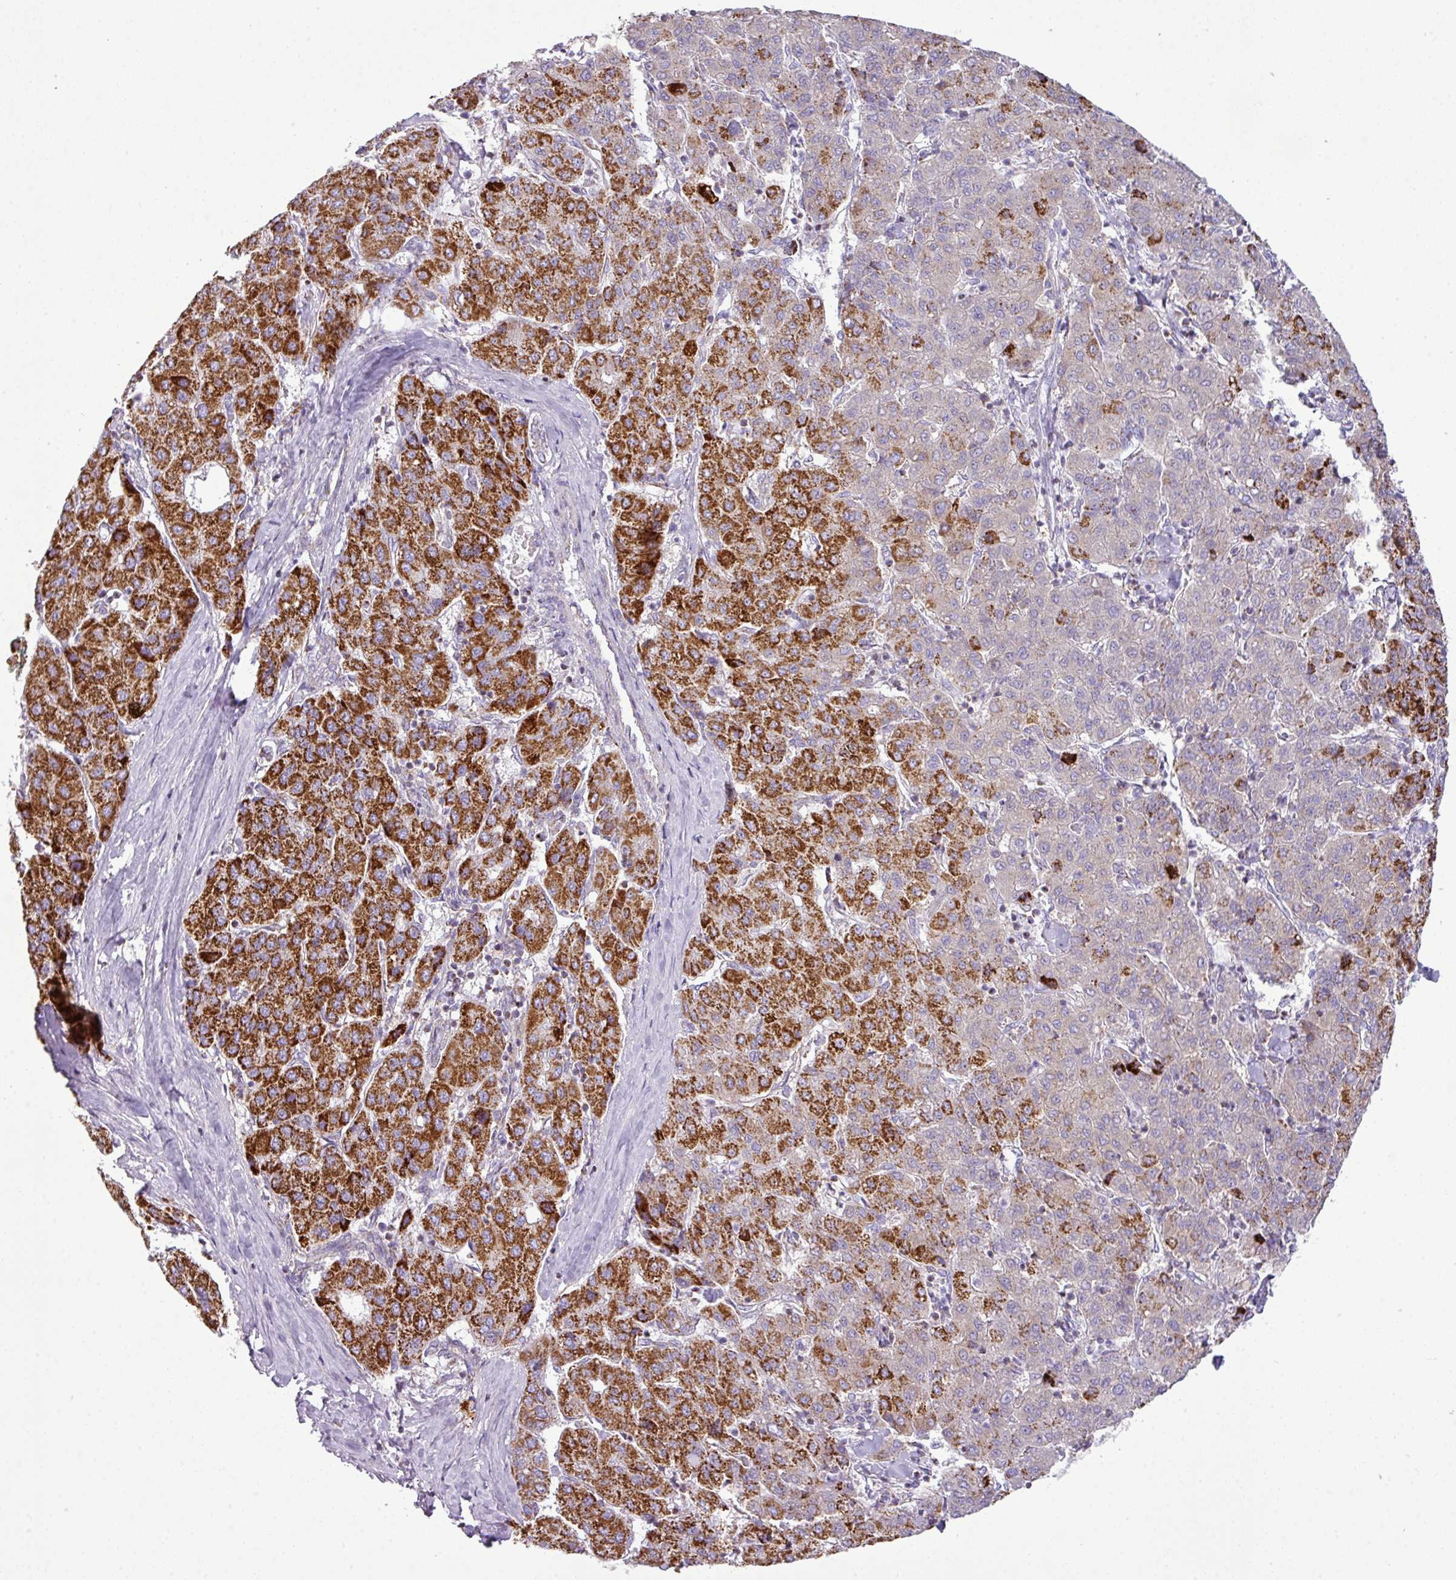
{"staining": {"intensity": "strong", "quantity": "25%-75%", "location": "cytoplasmic/membranous"}, "tissue": "liver cancer", "cell_type": "Tumor cells", "image_type": "cancer", "snomed": [{"axis": "morphology", "description": "Carcinoma, Hepatocellular, NOS"}, {"axis": "topography", "description": "Liver"}], "caption": "High-magnification brightfield microscopy of liver cancer stained with DAB (3,3'-diaminobenzidine) (brown) and counterstained with hematoxylin (blue). tumor cells exhibit strong cytoplasmic/membranous expression is identified in about25%-75% of cells. (Stains: DAB (3,3'-diaminobenzidine) in brown, nuclei in blue, Microscopy: brightfield microscopy at high magnification).", "gene": "ZNF81", "patient": {"sex": "male", "age": 65}}